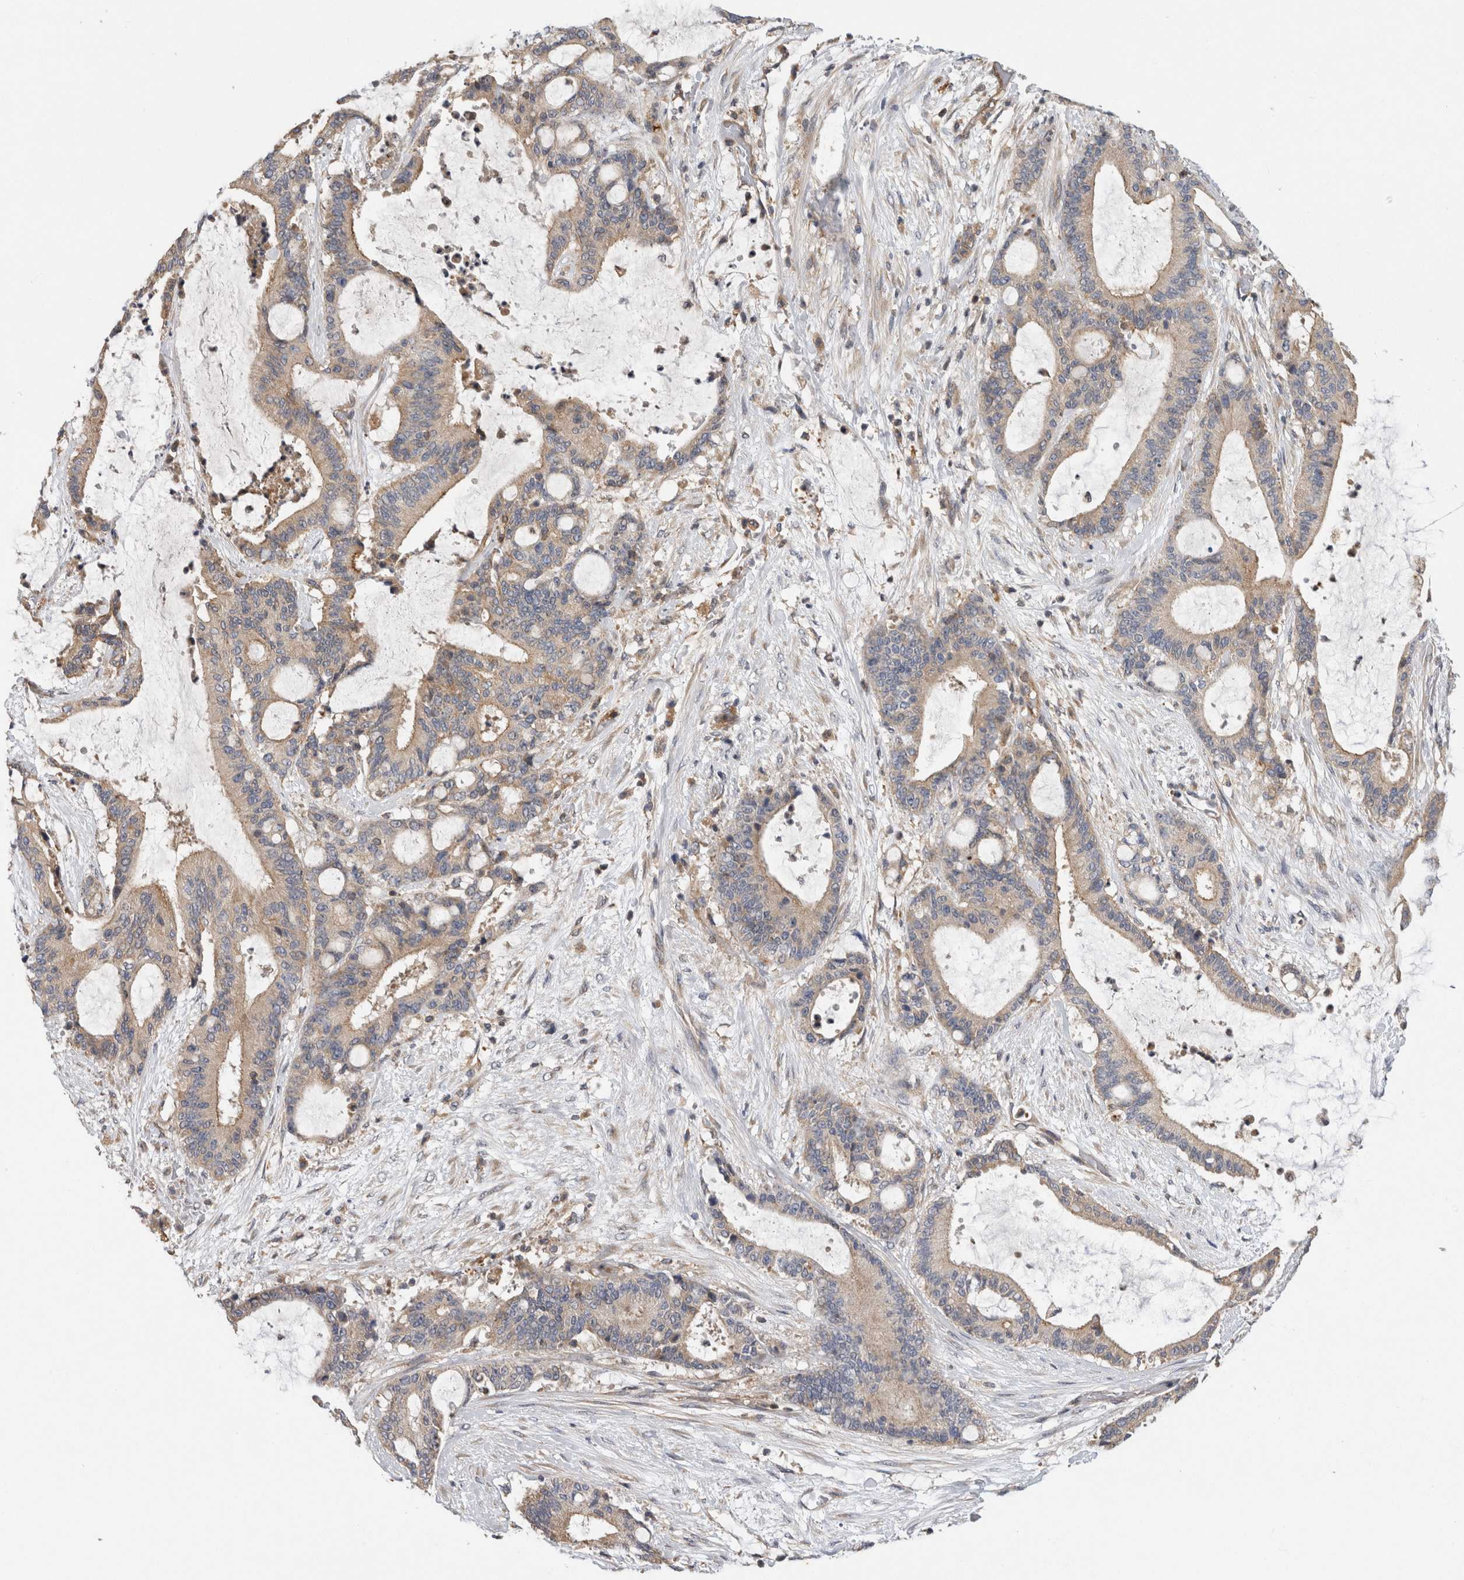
{"staining": {"intensity": "weak", "quantity": ">75%", "location": "cytoplasmic/membranous"}, "tissue": "liver cancer", "cell_type": "Tumor cells", "image_type": "cancer", "snomed": [{"axis": "morphology", "description": "Cholangiocarcinoma"}, {"axis": "topography", "description": "Liver"}], "caption": "A low amount of weak cytoplasmic/membranous positivity is present in approximately >75% of tumor cells in liver cancer tissue.", "gene": "GRIK2", "patient": {"sex": "female", "age": 73}}